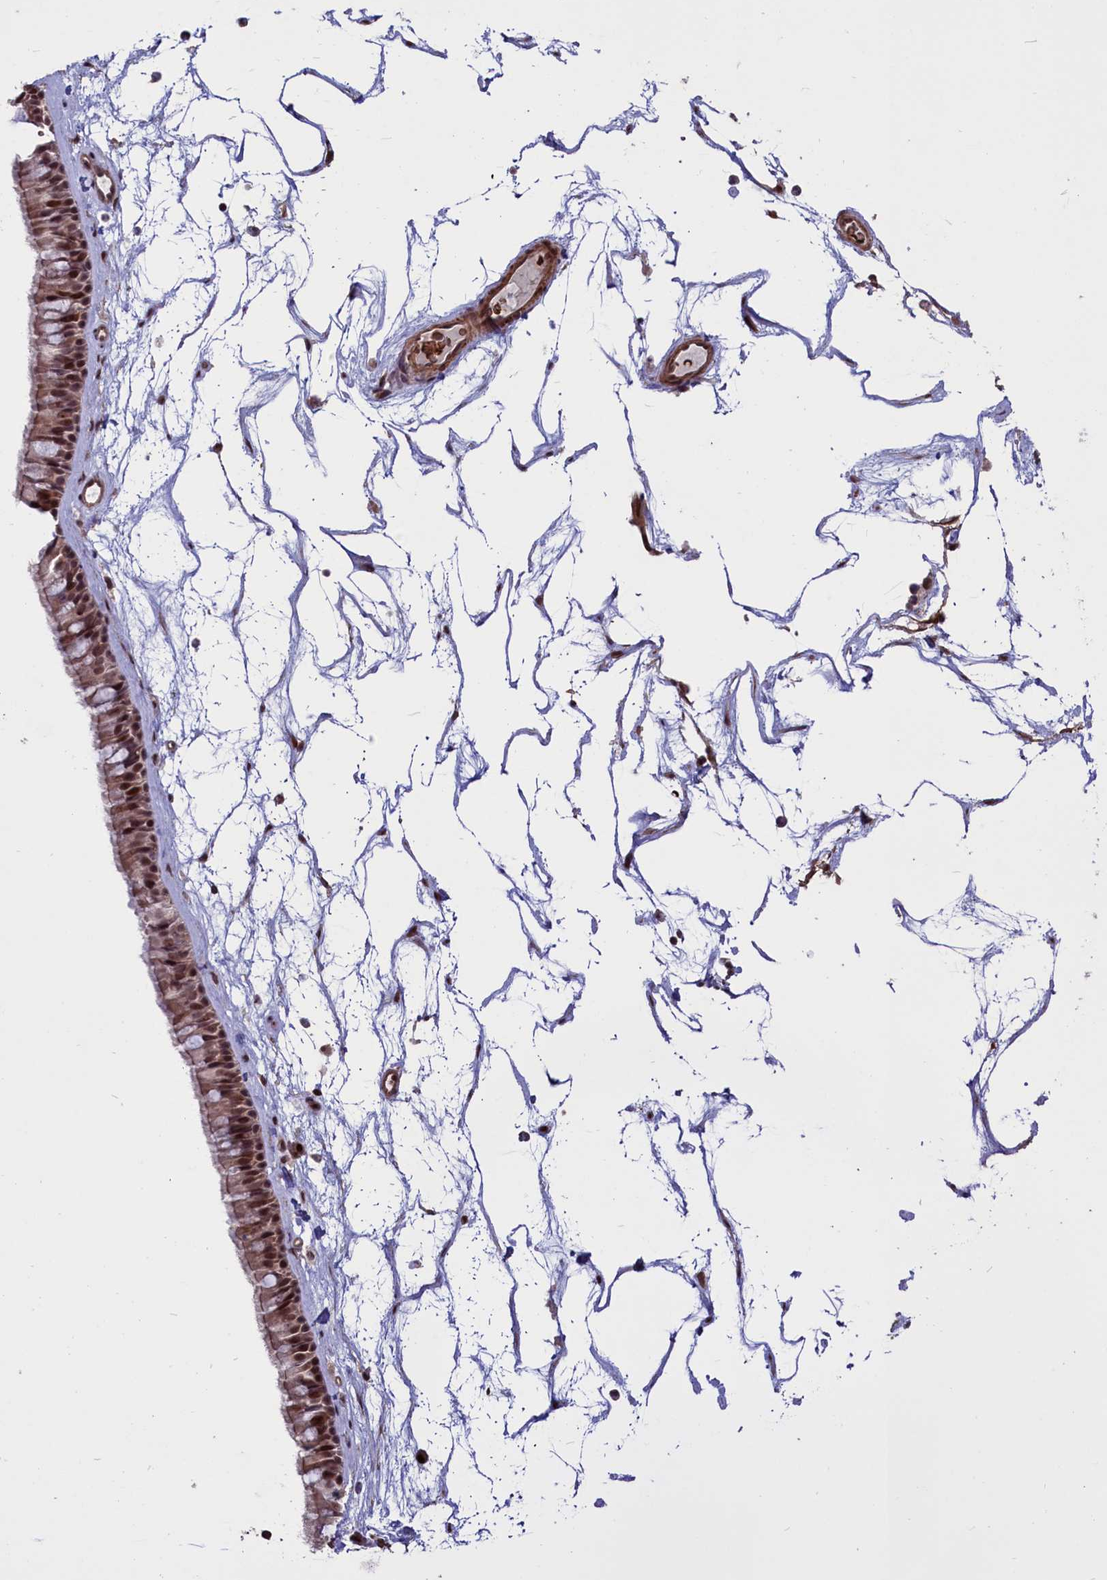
{"staining": {"intensity": "moderate", "quantity": ">75%", "location": "cytoplasmic/membranous,nuclear"}, "tissue": "nasopharynx", "cell_type": "Respiratory epithelial cells", "image_type": "normal", "snomed": [{"axis": "morphology", "description": "Normal tissue, NOS"}, {"axis": "topography", "description": "Nasopharynx"}], "caption": "DAB (3,3'-diaminobenzidine) immunohistochemical staining of benign nasopharynx exhibits moderate cytoplasmic/membranous,nuclear protein positivity in about >75% of respiratory epithelial cells.", "gene": "SHFL", "patient": {"sex": "male", "age": 64}}